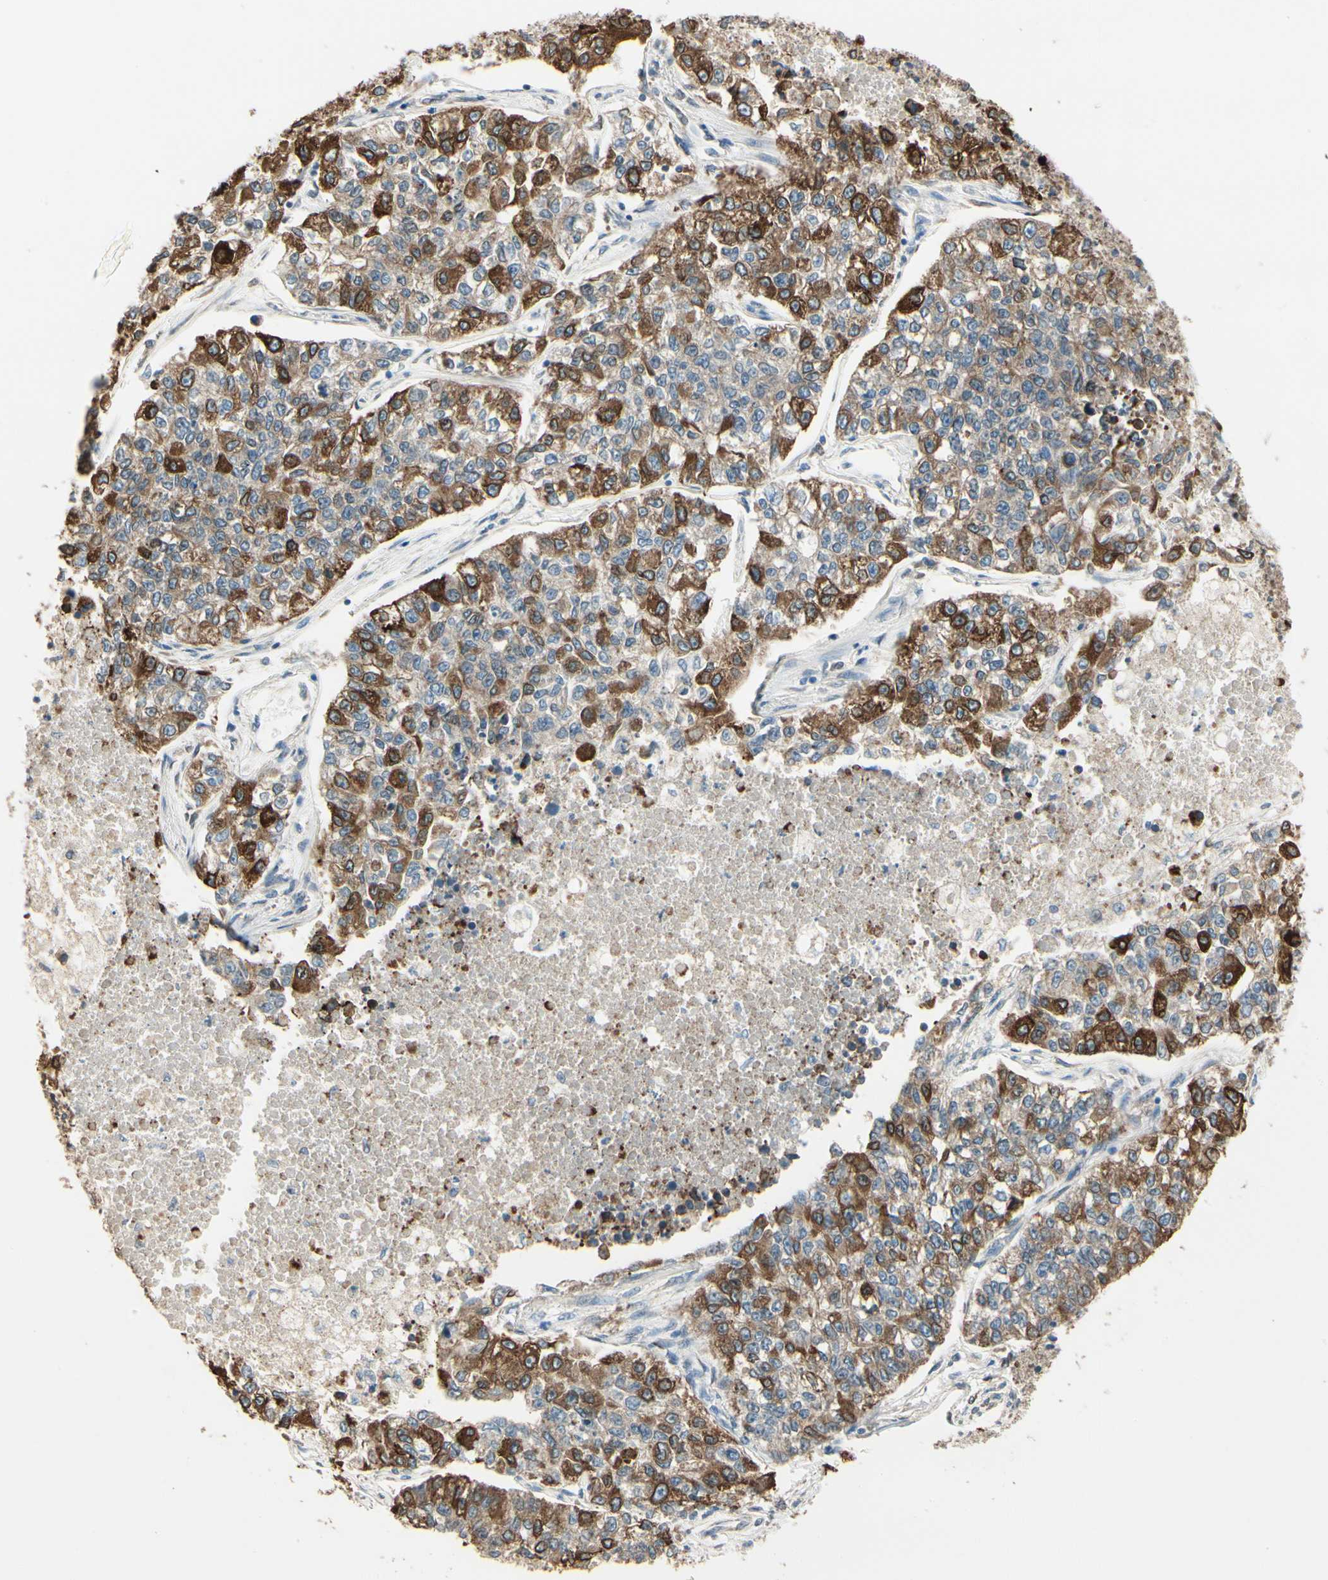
{"staining": {"intensity": "strong", "quantity": "25%-75%", "location": "cytoplasmic/membranous"}, "tissue": "lung cancer", "cell_type": "Tumor cells", "image_type": "cancer", "snomed": [{"axis": "morphology", "description": "Adenocarcinoma, NOS"}, {"axis": "topography", "description": "Lung"}], "caption": "A micrograph of human lung adenocarcinoma stained for a protein shows strong cytoplasmic/membranous brown staining in tumor cells.", "gene": "NUCB2", "patient": {"sex": "male", "age": 49}}